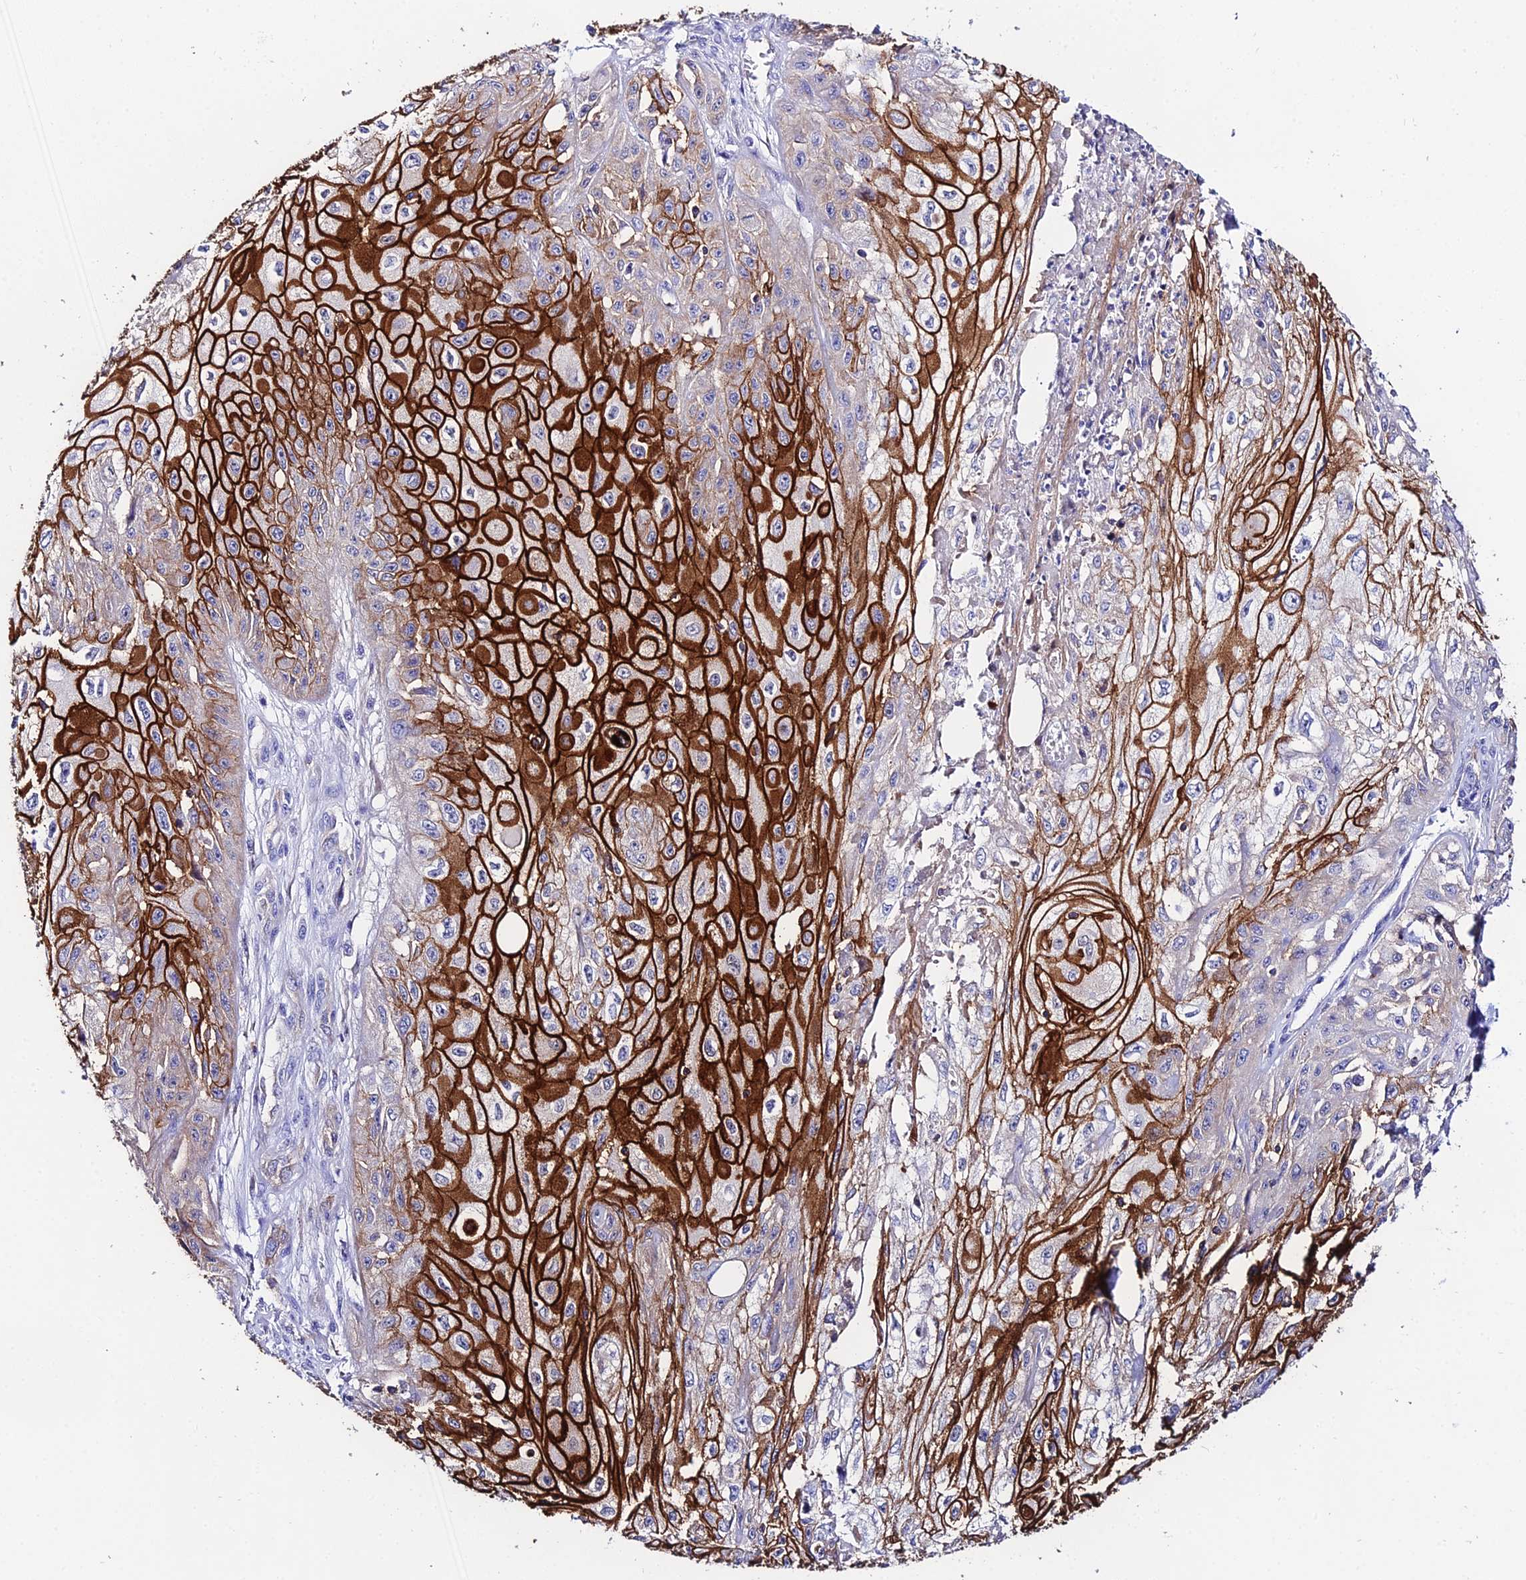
{"staining": {"intensity": "strong", "quantity": "25%-75%", "location": "cytoplasmic/membranous"}, "tissue": "skin cancer", "cell_type": "Tumor cells", "image_type": "cancer", "snomed": [{"axis": "morphology", "description": "Squamous cell carcinoma, NOS"}, {"axis": "morphology", "description": "Squamous cell carcinoma, metastatic, NOS"}, {"axis": "topography", "description": "Skin"}, {"axis": "topography", "description": "Lymph node"}], "caption": "Protein staining reveals strong cytoplasmic/membranous positivity in about 25%-75% of tumor cells in skin cancer.", "gene": "S100A16", "patient": {"sex": "male", "age": 75}}